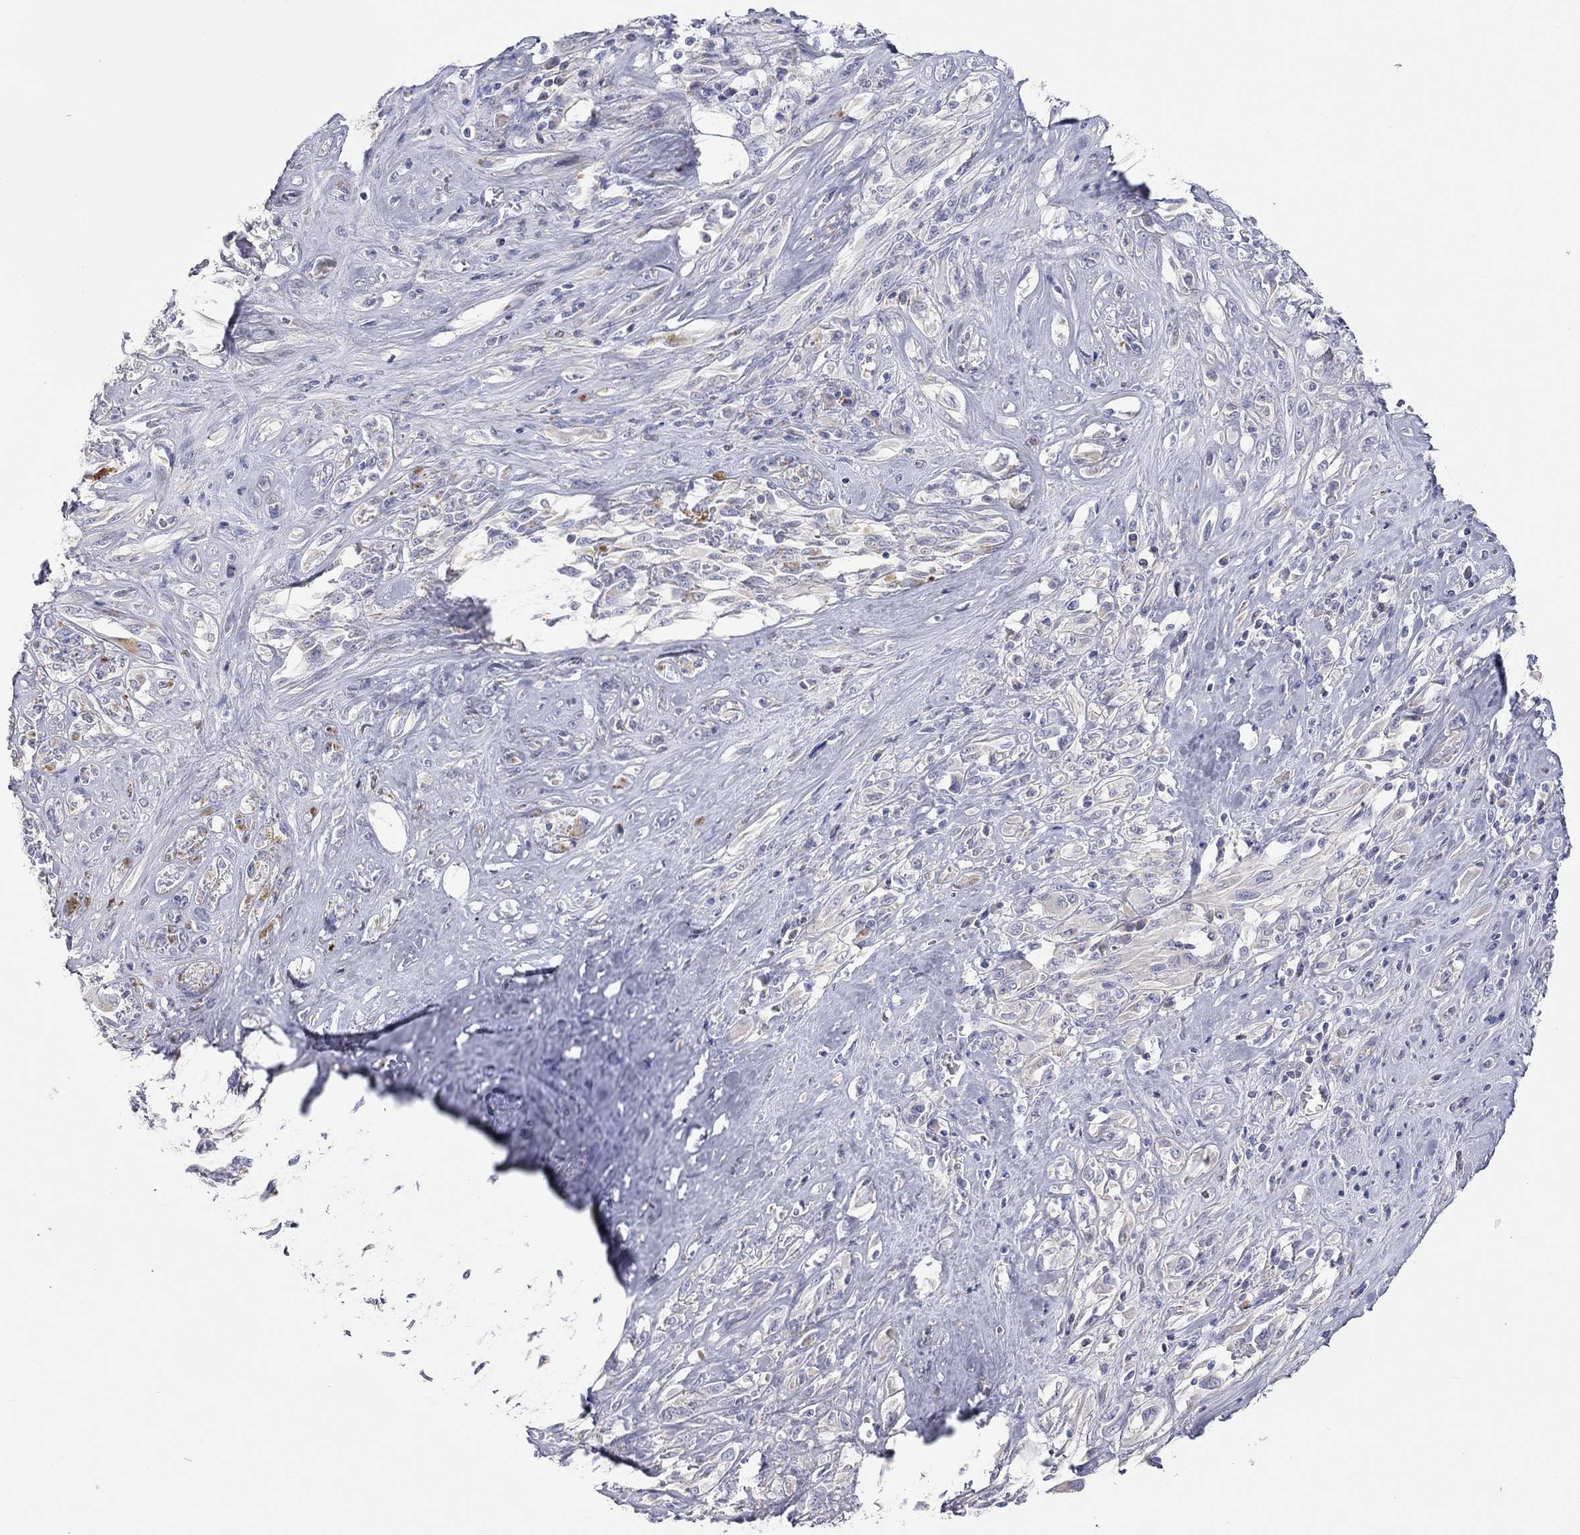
{"staining": {"intensity": "negative", "quantity": "none", "location": "none"}, "tissue": "melanoma", "cell_type": "Tumor cells", "image_type": "cancer", "snomed": [{"axis": "morphology", "description": "Malignant melanoma, NOS"}, {"axis": "topography", "description": "Skin"}], "caption": "An immunohistochemistry histopathology image of malignant melanoma is shown. There is no staining in tumor cells of malignant melanoma. Brightfield microscopy of immunohistochemistry (IHC) stained with DAB (brown) and hematoxylin (blue), captured at high magnification.", "gene": "ST7L", "patient": {"sex": "female", "age": 91}}